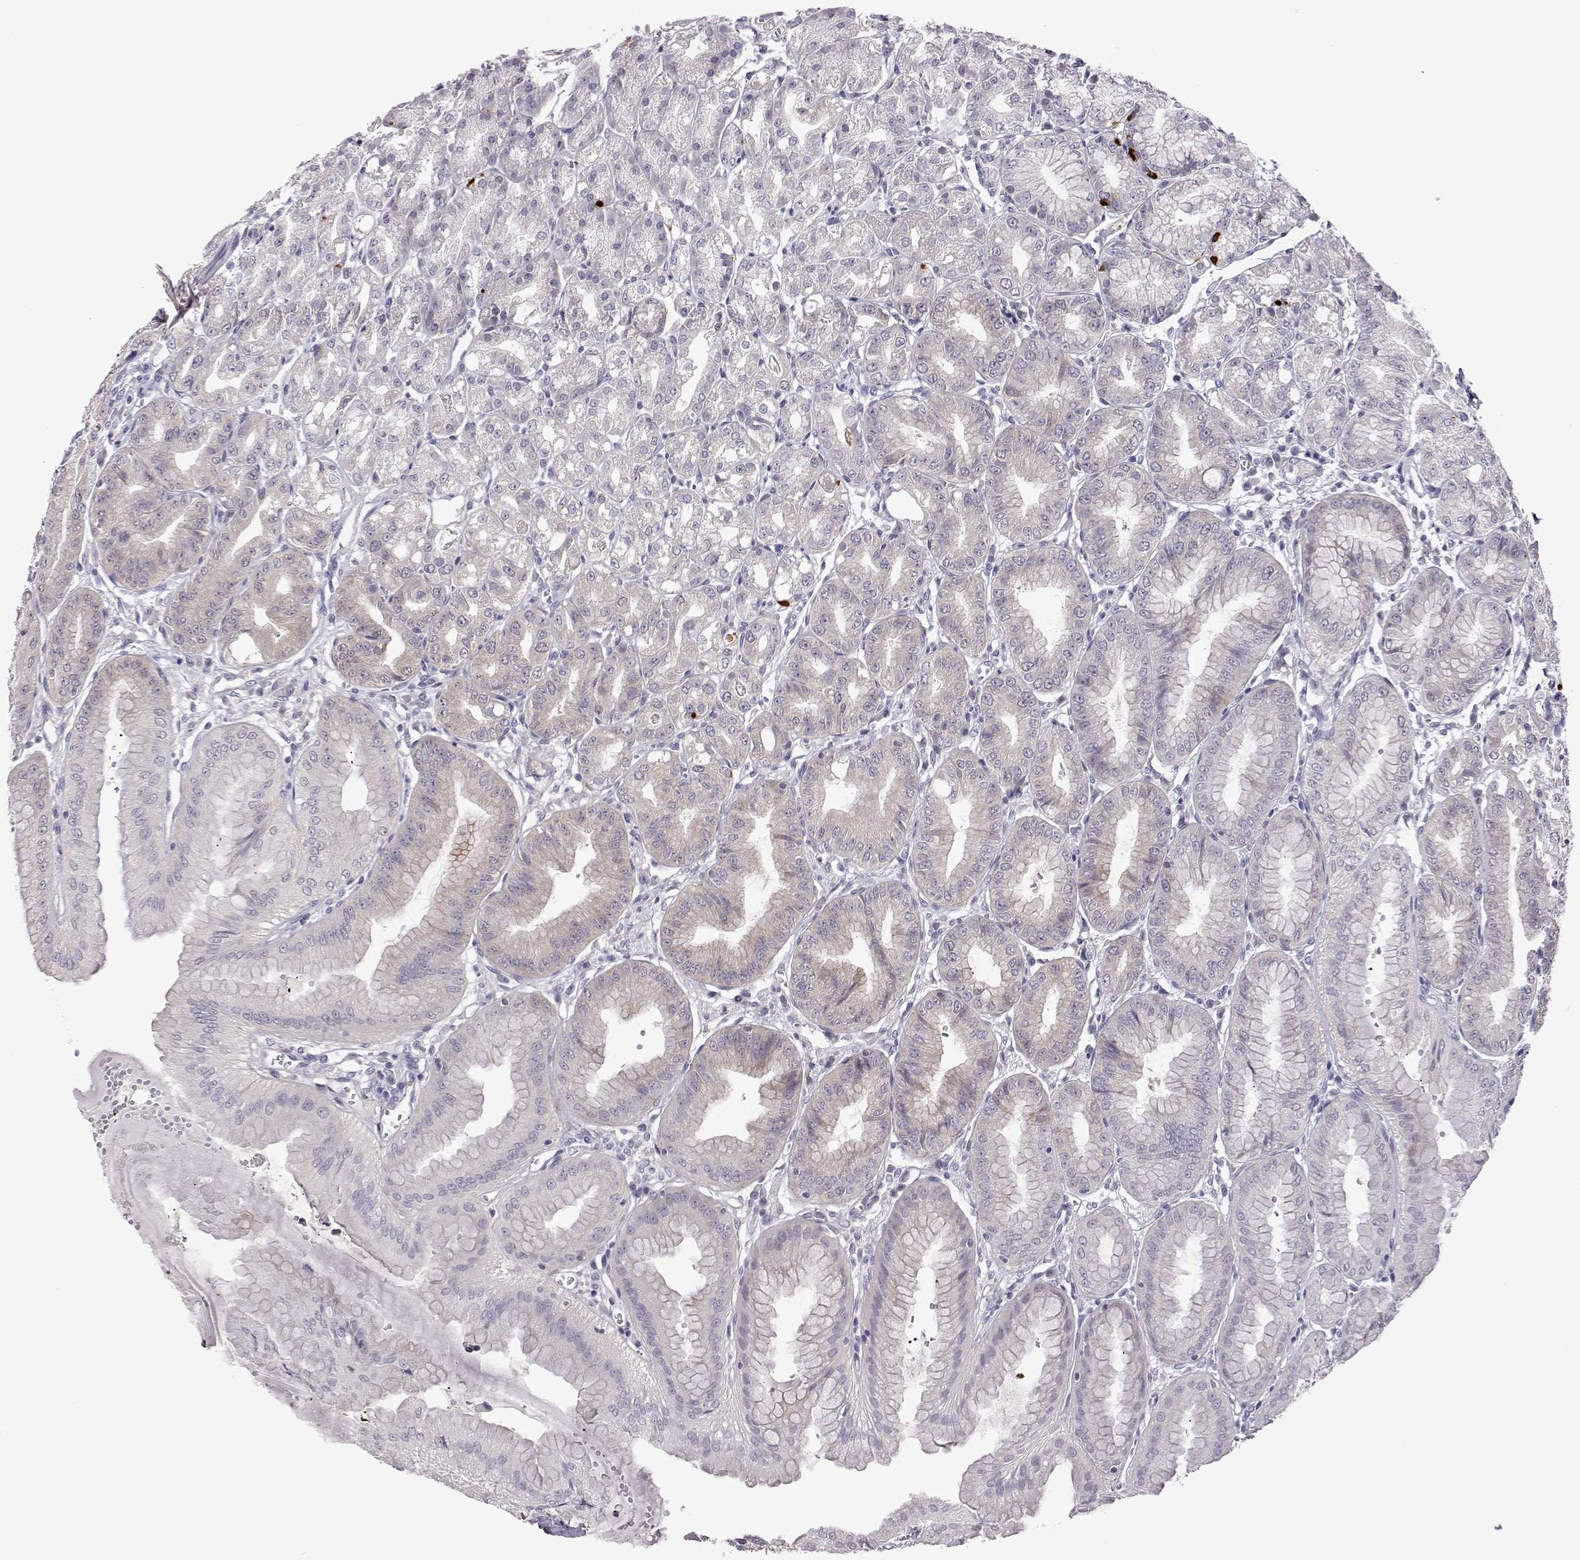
{"staining": {"intensity": "negative", "quantity": "none", "location": "none"}, "tissue": "stomach", "cell_type": "Glandular cells", "image_type": "normal", "snomed": [{"axis": "morphology", "description": "Normal tissue, NOS"}, {"axis": "topography", "description": "Stomach, lower"}], "caption": "A high-resolution micrograph shows IHC staining of normal stomach, which shows no significant staining in glandular cells.", "gene": "VGF", "patient": {"sex": "male", "age": 71}}